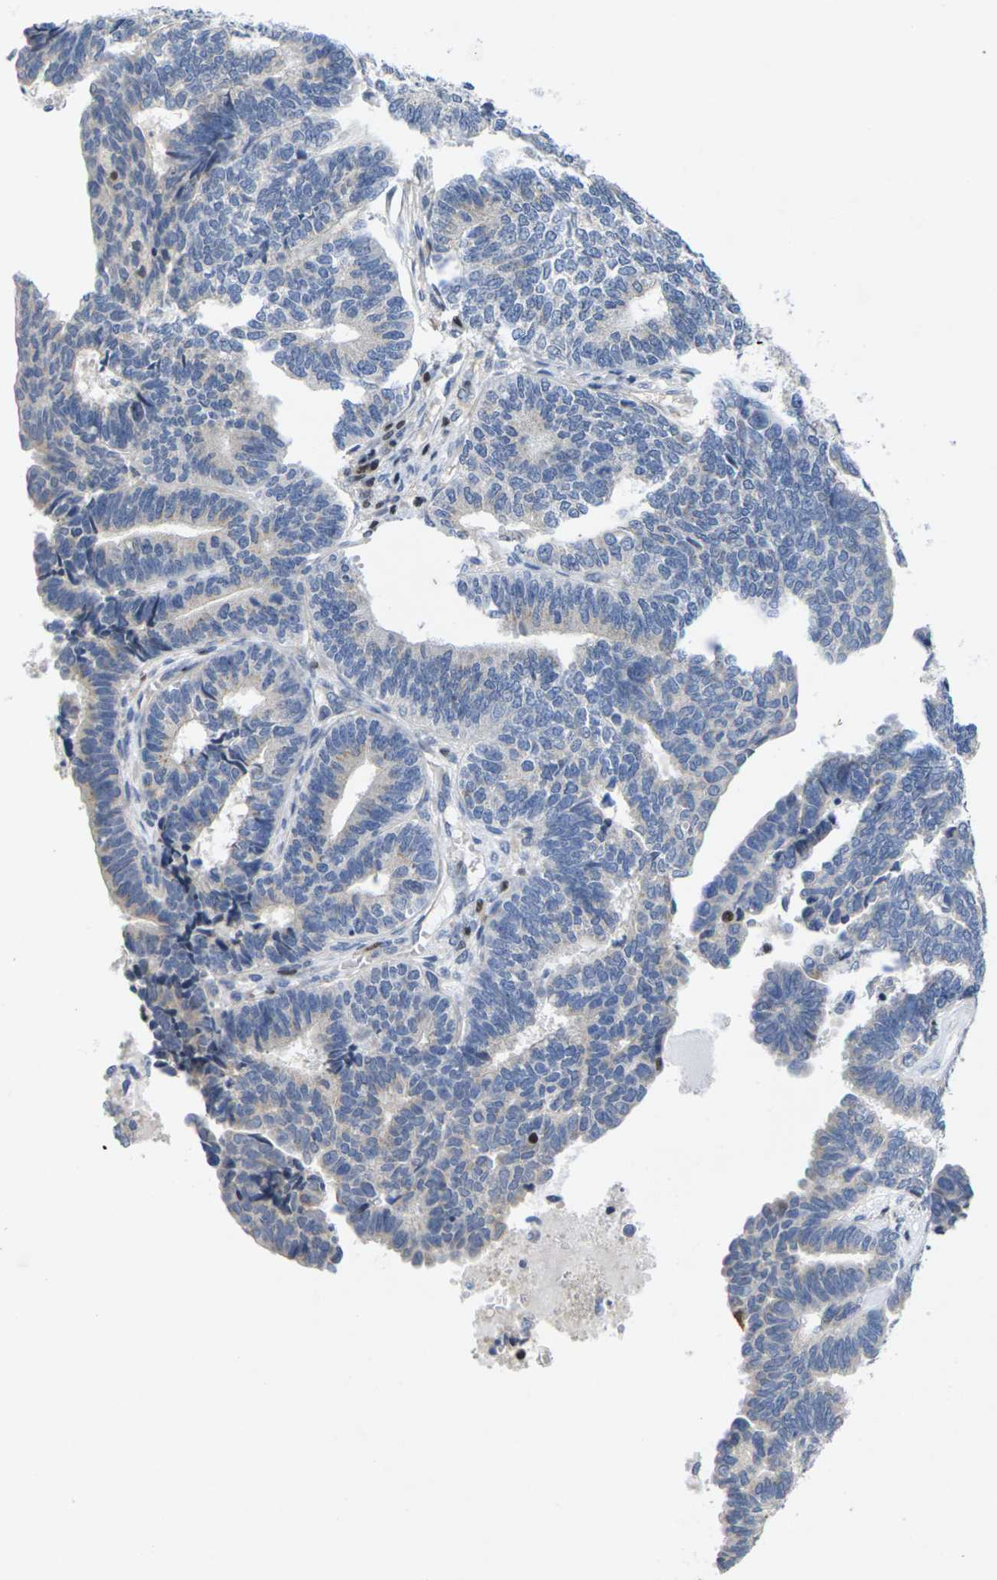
{"staining": {"intensity": "negative", "quantity": "none", "location": "none"}, "tissue": "endometrial cancer", "cell_type": "Tumor cells", "image_type": "cancer", "snomed": [{"axis": "morphology", "description": "Adenocarcinoma, NOS"}, {"axis": "topography", "description": "Endometrium"}], "caption": "This photomicrograph is of endometrial cancer (adenocarcinoma) stained with IHC to label a protein in brown with the nuclei are counter-stained blue. There is no staining in tumor cells.", "gene": "IKZF1", "patient": {"sex": "female", "age": 70}}